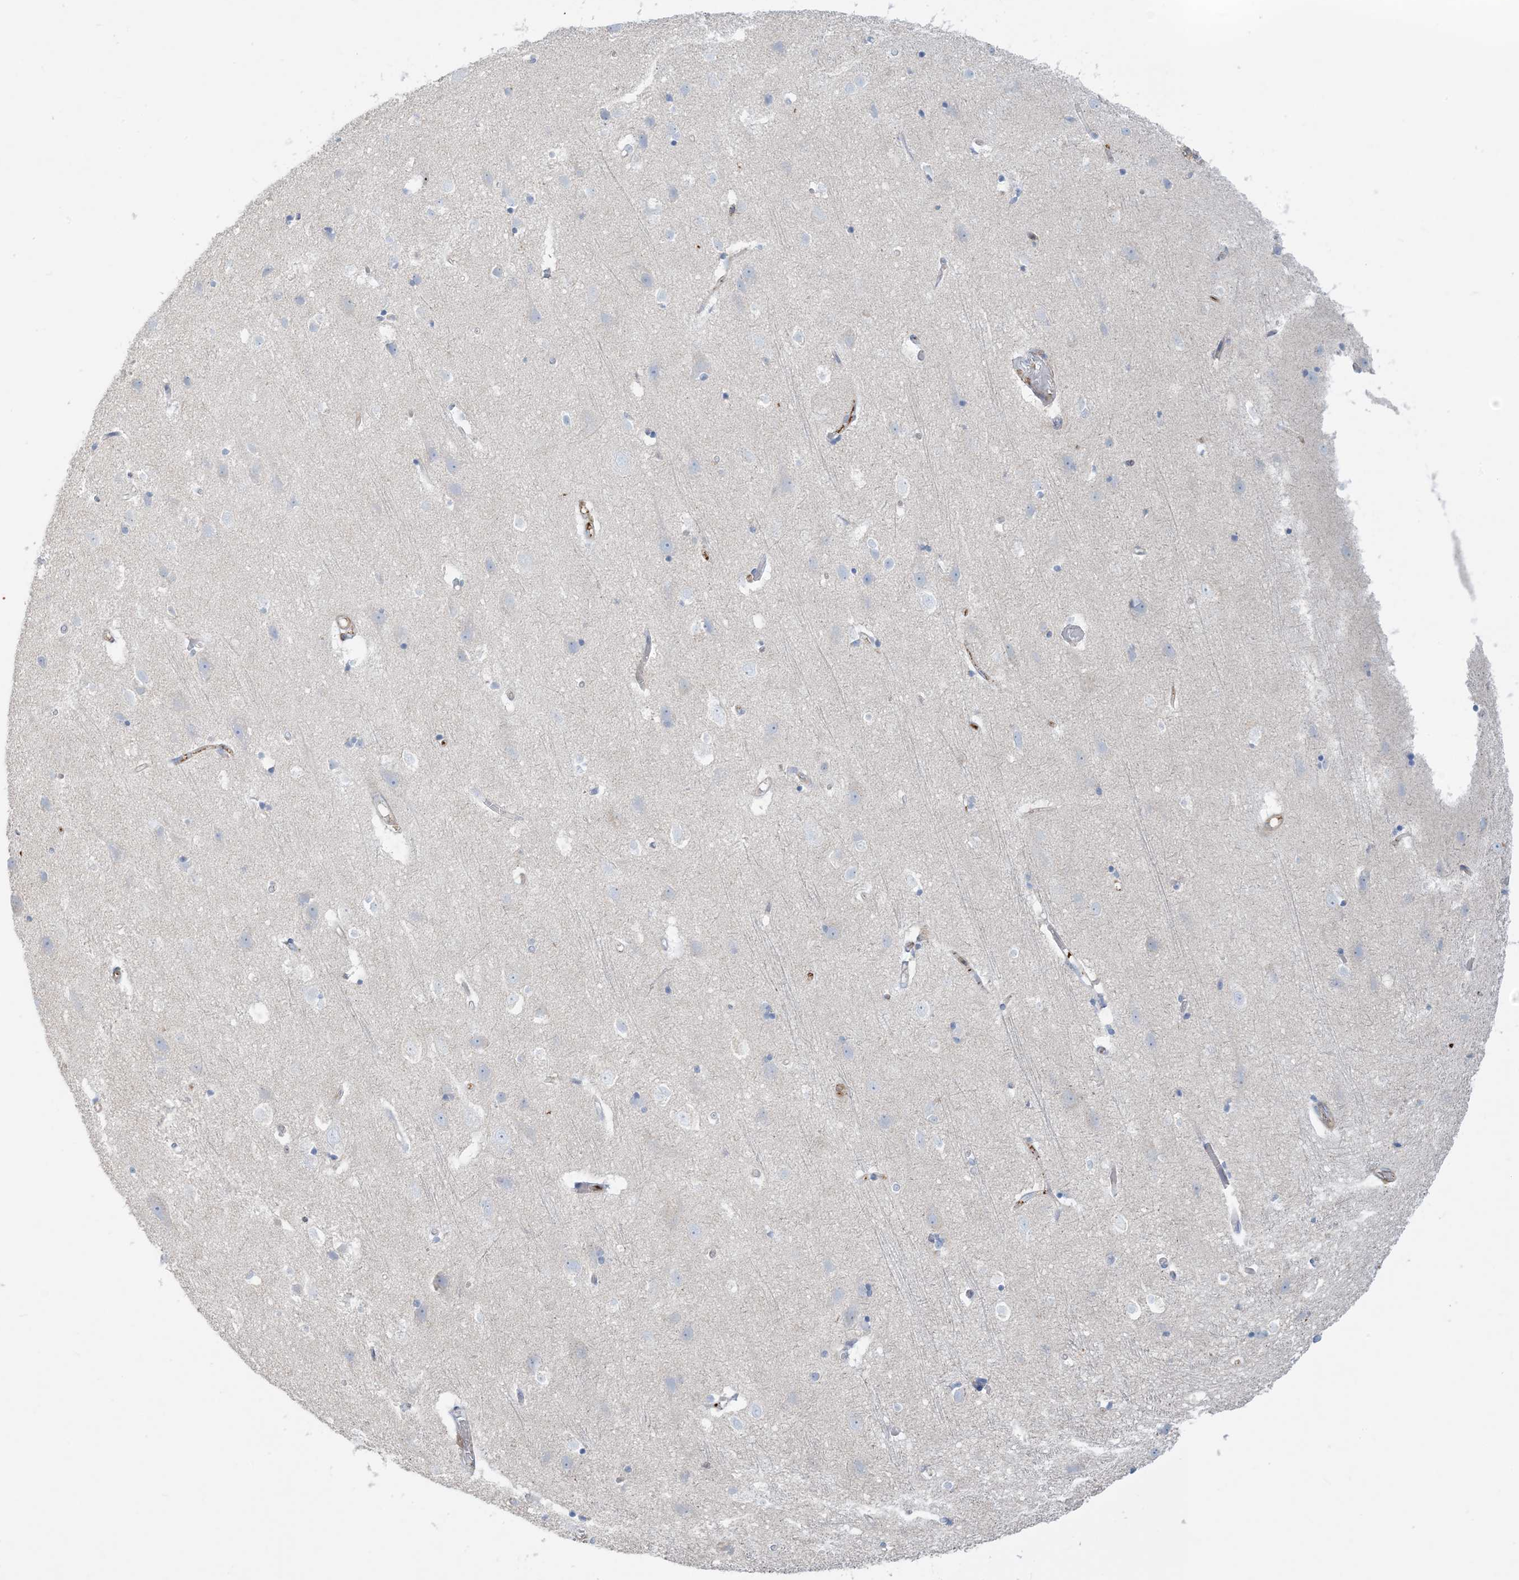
{"staining": {"intensity": "weak", "quantity": "25%-75%", "location": "cytoplasmic/membranous"}, "tissue": "cerebral cortex", "cell_type": "Endothelial cells", "image_type": "normal", "snomed": [{"axis": "morphology", "description": "Normal tissue, NOS"}, {"axis": "topography", "description": "Cerebral cortex"}], "caption": "Immunohistochemistry (DAB (3,3'-diaminobenzidine)) staining of normal human cerebral cortex displays weak cytoplasmic/membranous protein staining in approximately 25%-75% of endothelial cells. The protein is stained brown, and the nuclei are stained in blue (DAB IHC with brightfield microscopy, high magnification).", "gene": "GTF3C2", "patient": {"sex": "male", "age": 54}}